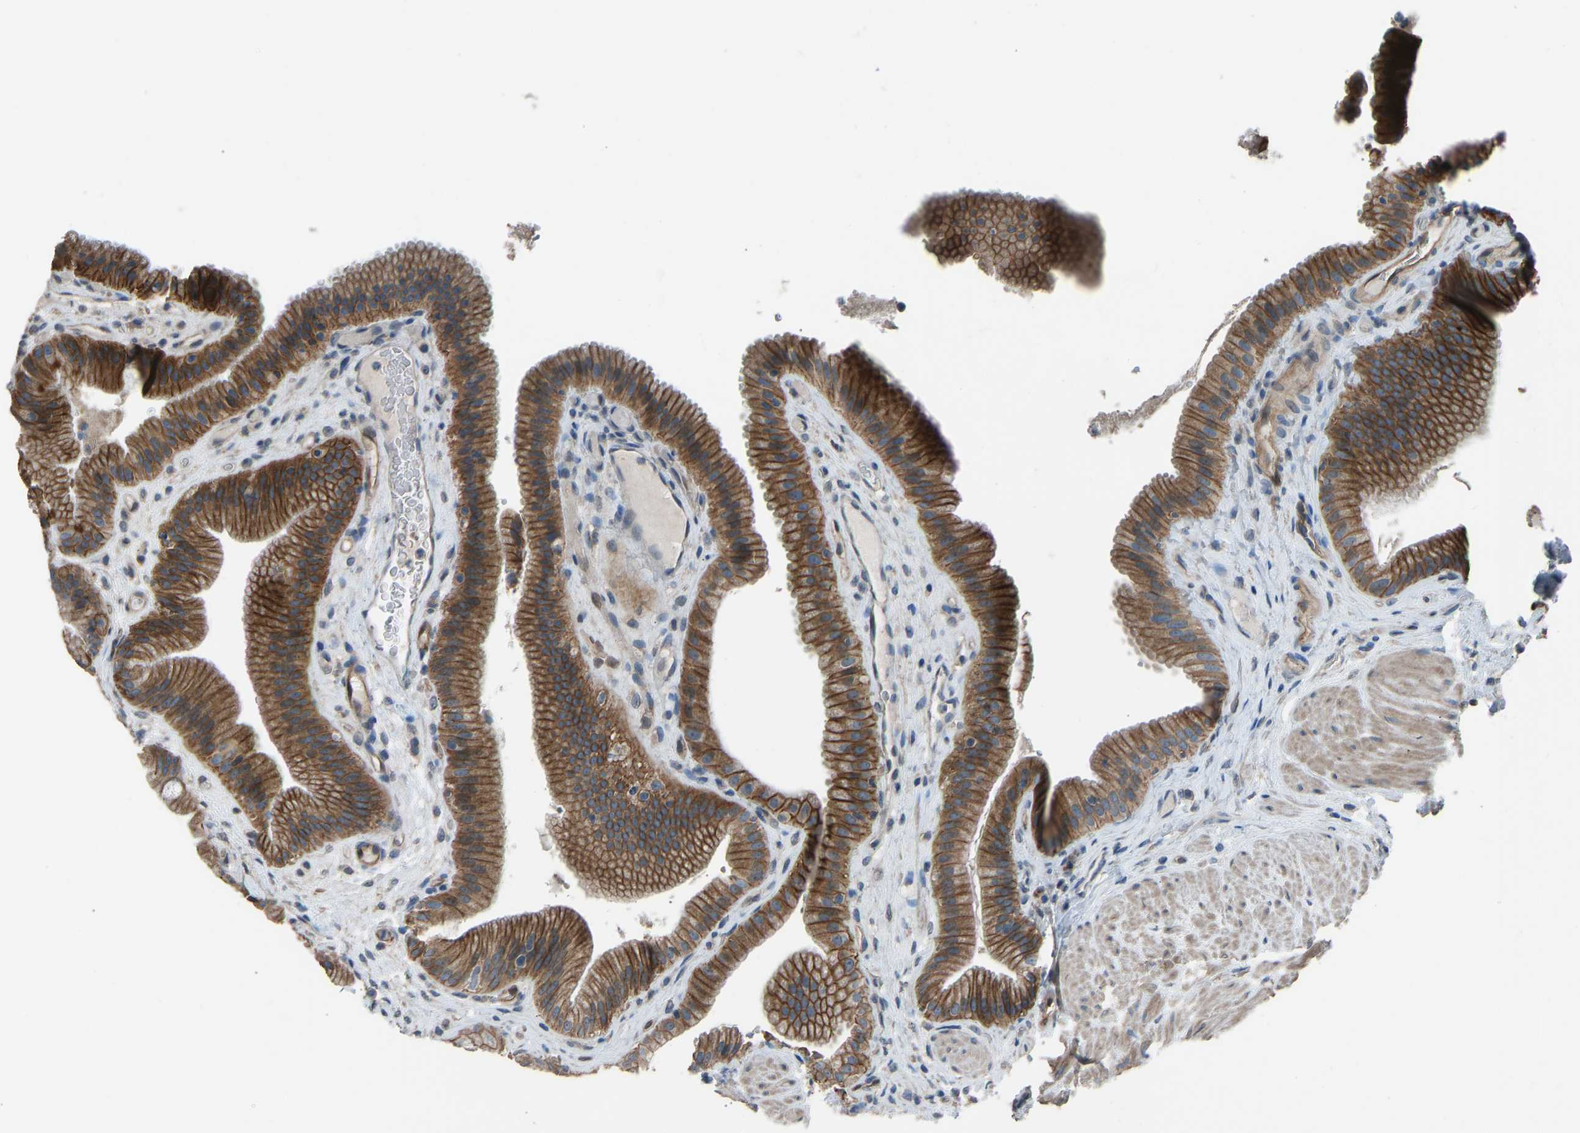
{"staining": {"intensity": "strong", "quantity": ">75%", "location": "cytoplasmic/membranous"}, "tissue": "gallbladder", "cell_type": "Glandular cells", "image_type": "normal", "snomed": [{"axis": "morphology", "description": "Normal tissue, NOS"}, {"axis": "topography", "description": "Gallbladder"}], "caption": "IHC (DAB) staining of benign gallbladder reveals strong cytoplasmic/membranous protein staining in about >75% of glandular cells.", "gene": "SLC43A1", "patient": {"sex": "male", "age": 49}}